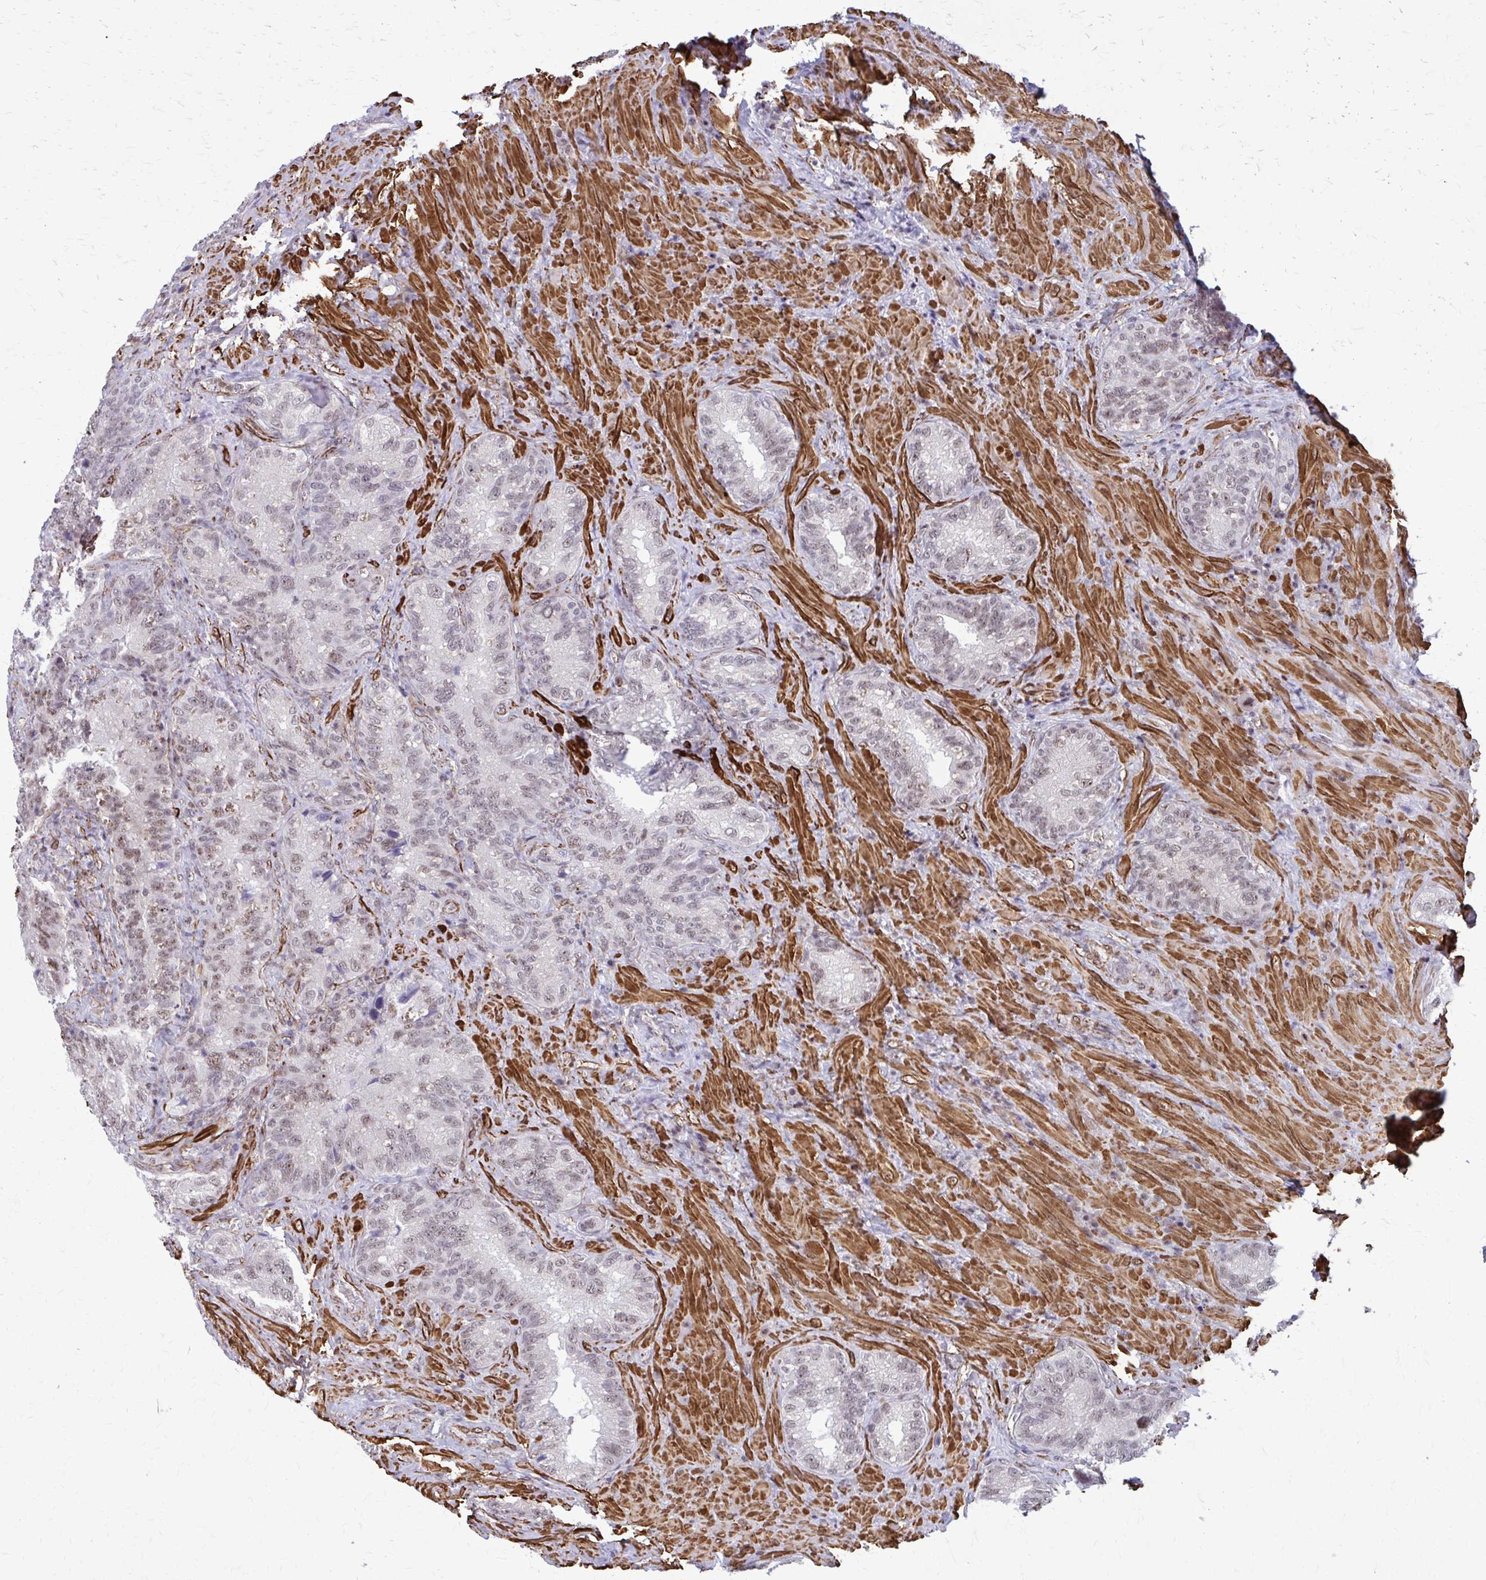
{"staining": {"intensity": "weak", "quantity": "25%-75%", "location": "nuclear"}, "tissue": "seminal vesicle", "cell_type": "Glandular cells", "image_type": "normal", "snomed": [{"axis": "morphology", "description": "Normal tissue, NOS"}, {"axis": "topography", "description": "Seminal veicle"}], "caption": "High-magnification brightfield microscopy of normal seminal vesicle stained with DAB (3,3'-diaminobenzidine) (brown) and counterstained with hematoxylin (blue). glandular cells exhibit weak nuclear positivity is present in approximately25%-75% of cells. The staining was performed using DAB to visualize the protein expression in brown, while the nuclei were stained in blue with hematoxylin (Magnification: 20x).", "gene": "NRBF2", "patient": {"sex": "male", "age": 68}}